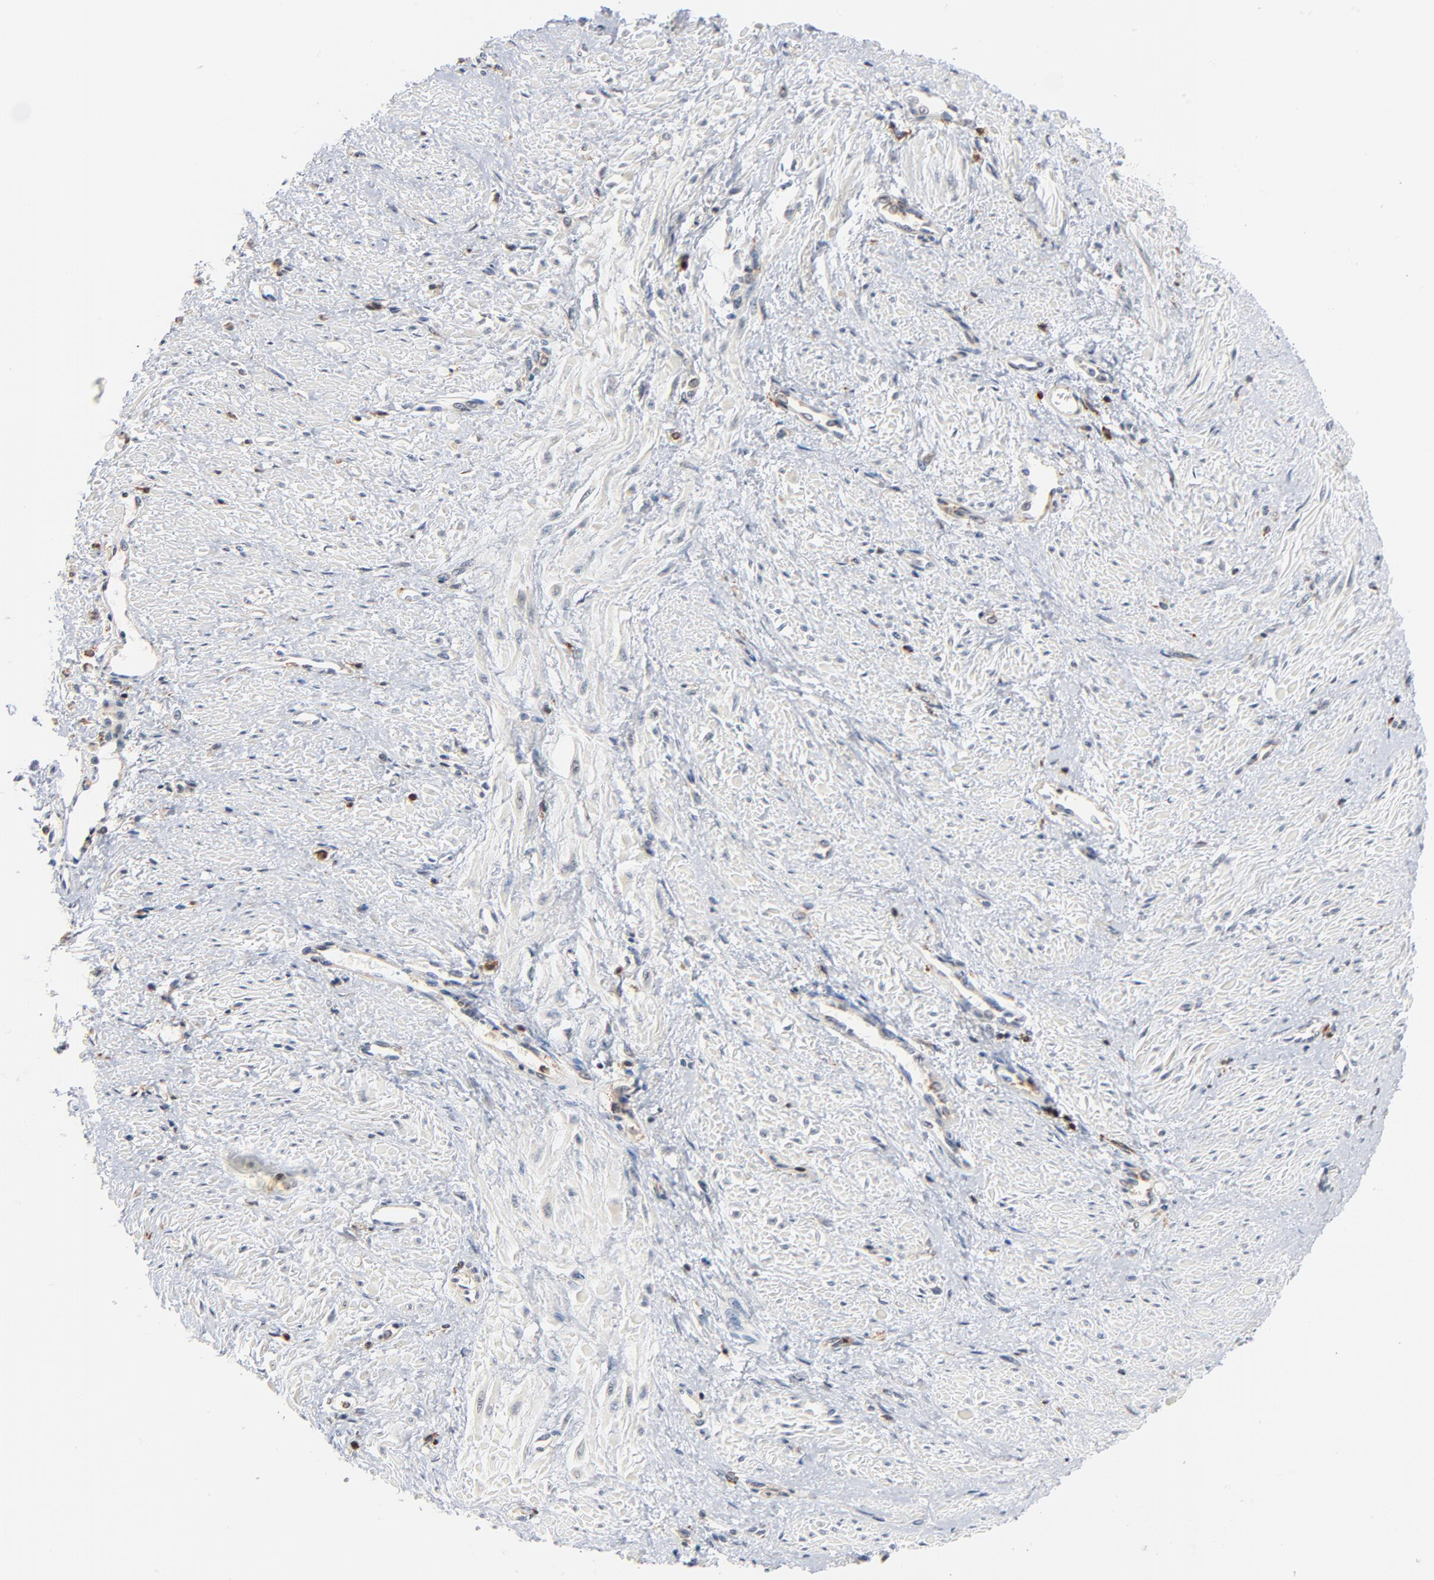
{"staining": {"intensity": "negative", "quantity": "none", "location": "none"}, "tissue": "smooth muscle", "cell_type": "Smooth muscle cells", "image_type": "normal", "snomed": [{"axis": "morphology", "description": "Normal tissue, NOS"}, {"axis": "topography", "description": "Smooth muscle"}, {"axis": "topography", "description": "Uterus"}], "caption": "An IHC histopathology image of normal smooth muscle is shown. There is no staining in smooth muscle cells of smooth muscle. Brightfield microscopy of immunohistochemistry stained with DAB (brown) and hematoxylin (blue), captured at high magnification.", "gene": "SH3KBP1", "patient": {"sex": "female", "age": 39}}